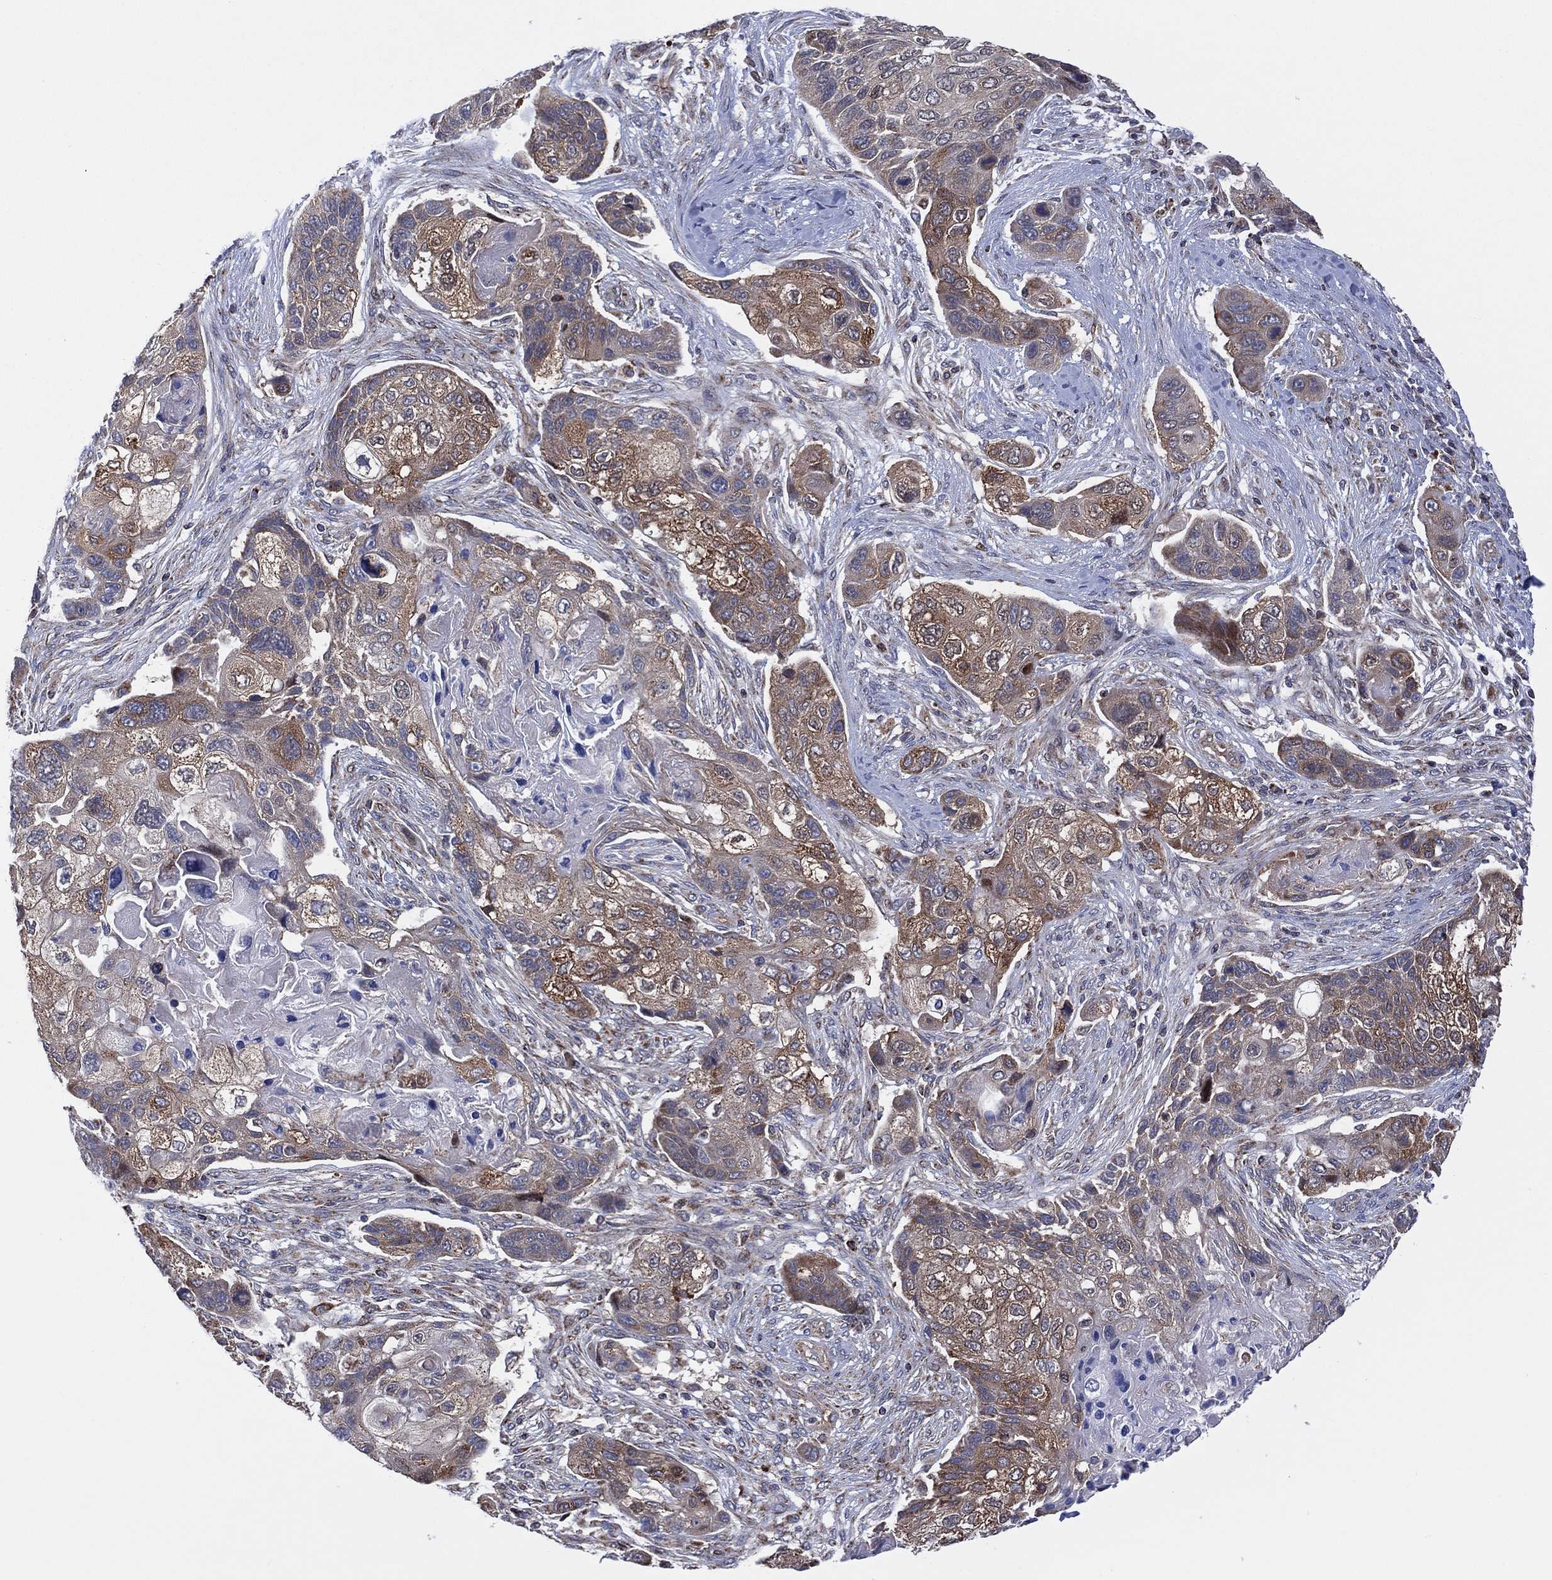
{"staining": {"intensity": "moderate", "quantity": "25%-75%", "location": "cytoplasmic/membranous"}, "tissue": "lung cancer", "cell_type": "Tumor cells", "image_type": "cancer", "snomed": [{"axis": "morphology", "description": "Squamous cell carcinoma, NOS"}, {"axis": "topography", "description": "Lung"}], "caption": "DAB immunohistochemical staining of human lung cancer (squamous cell carcinoma) demonstrates moderate cytoplasmic/membranous protein expression in about 25%-75% of tumor cells. (Stains: DAB in brown, nuclei in blue, Microscopy: brightfield microscopy at high magnification).", "gene": "PIDD1", "patient": {"sex": "male", "age": 69}}